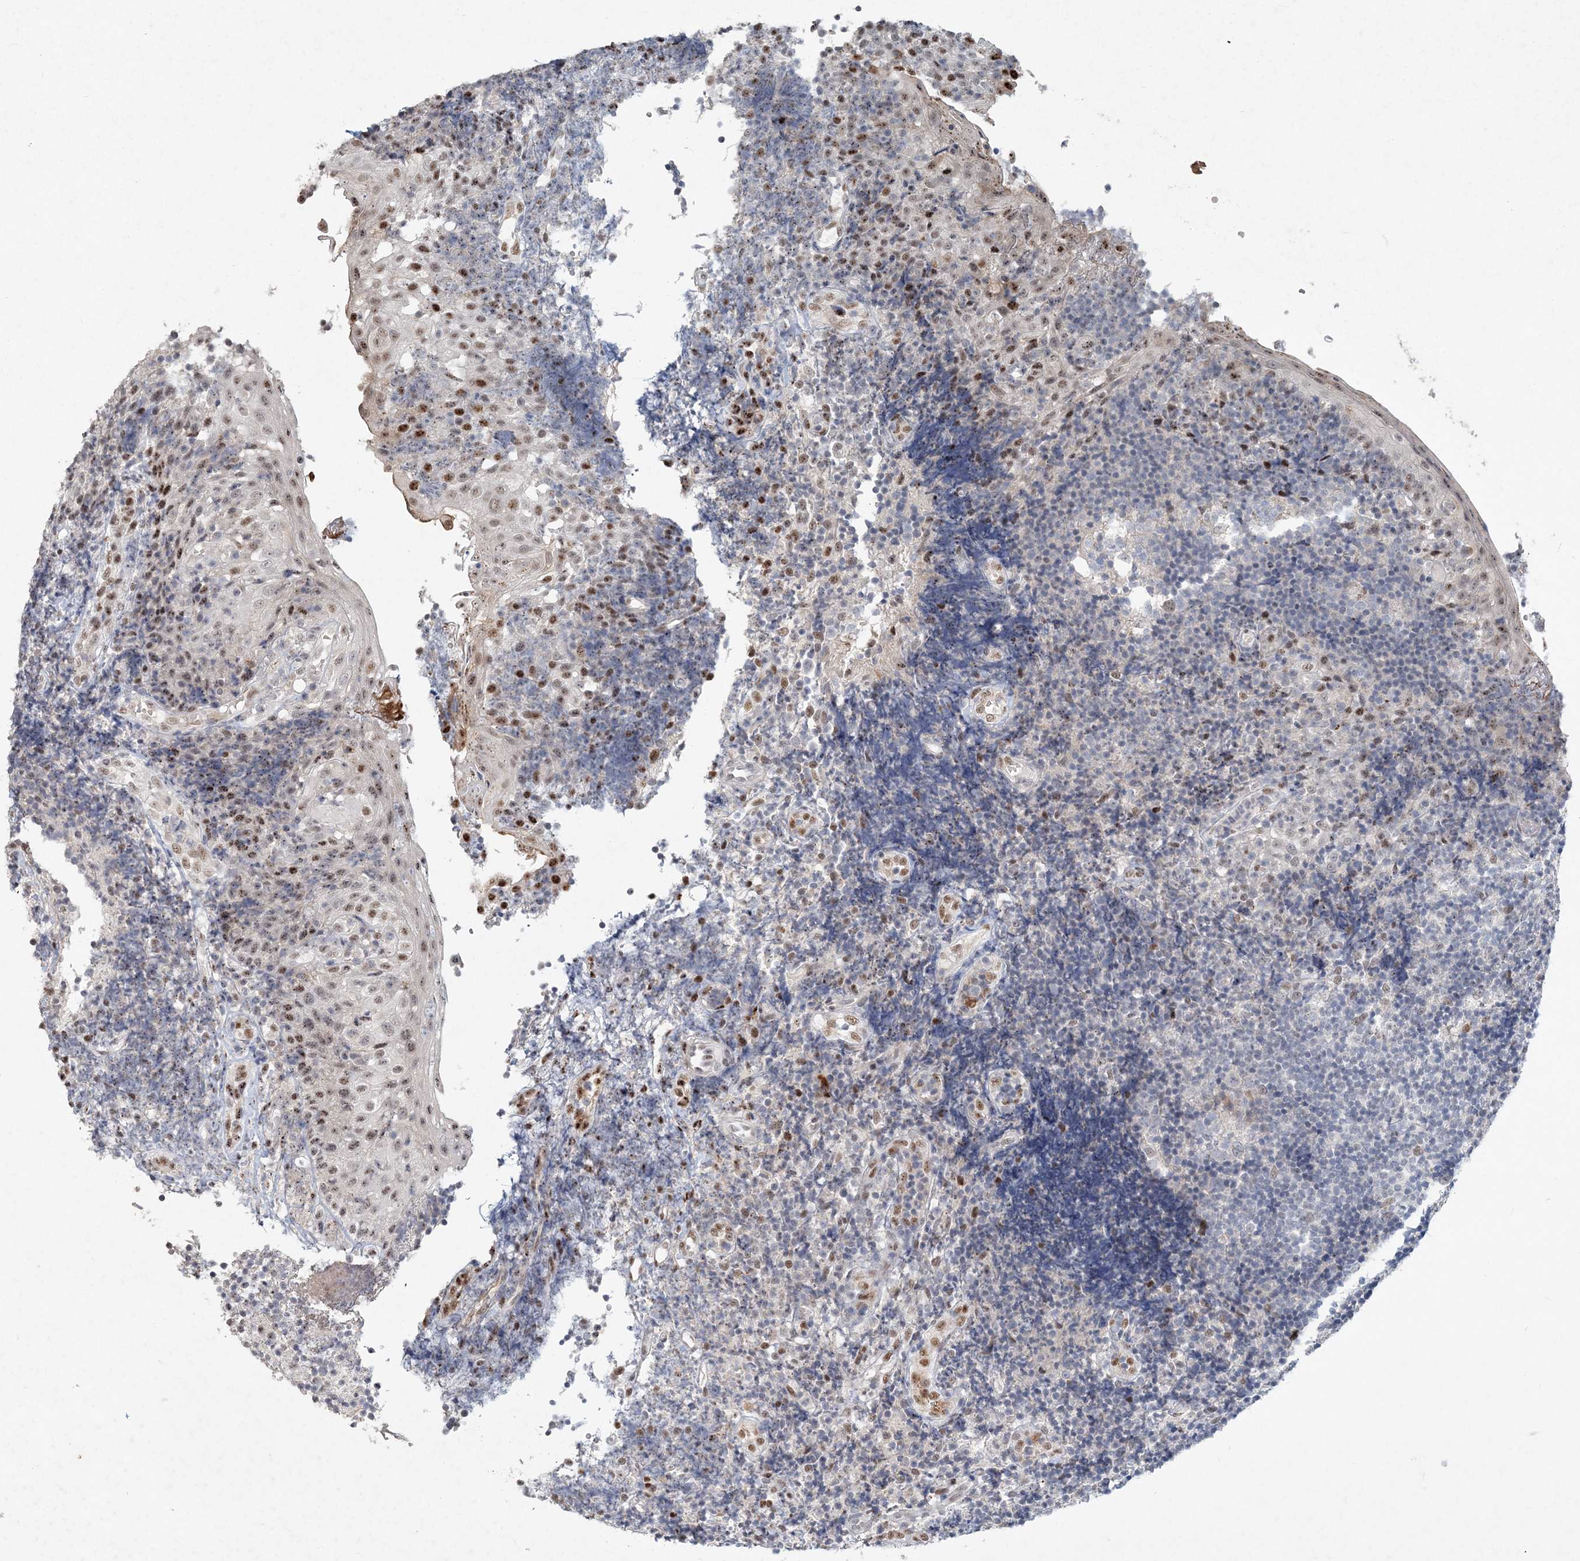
{"staining": {"intensity": "negative", "quantity": "none", "location": "none"}, "tissue": "tonsil", "cell_type": "Germinal center cells", "image_type": "normal", "snomed": [{"axis": "morphology", "description": "Normal tissue, NOS"}, {"axis": "topography", "description": "Tonsil"}], "caption": "There is no significant staining in germinal center cells of tonsil. (DAB IHC, high magnification).", "gene": "GIN1", "patient": {"sex": "female", "age": 40}}